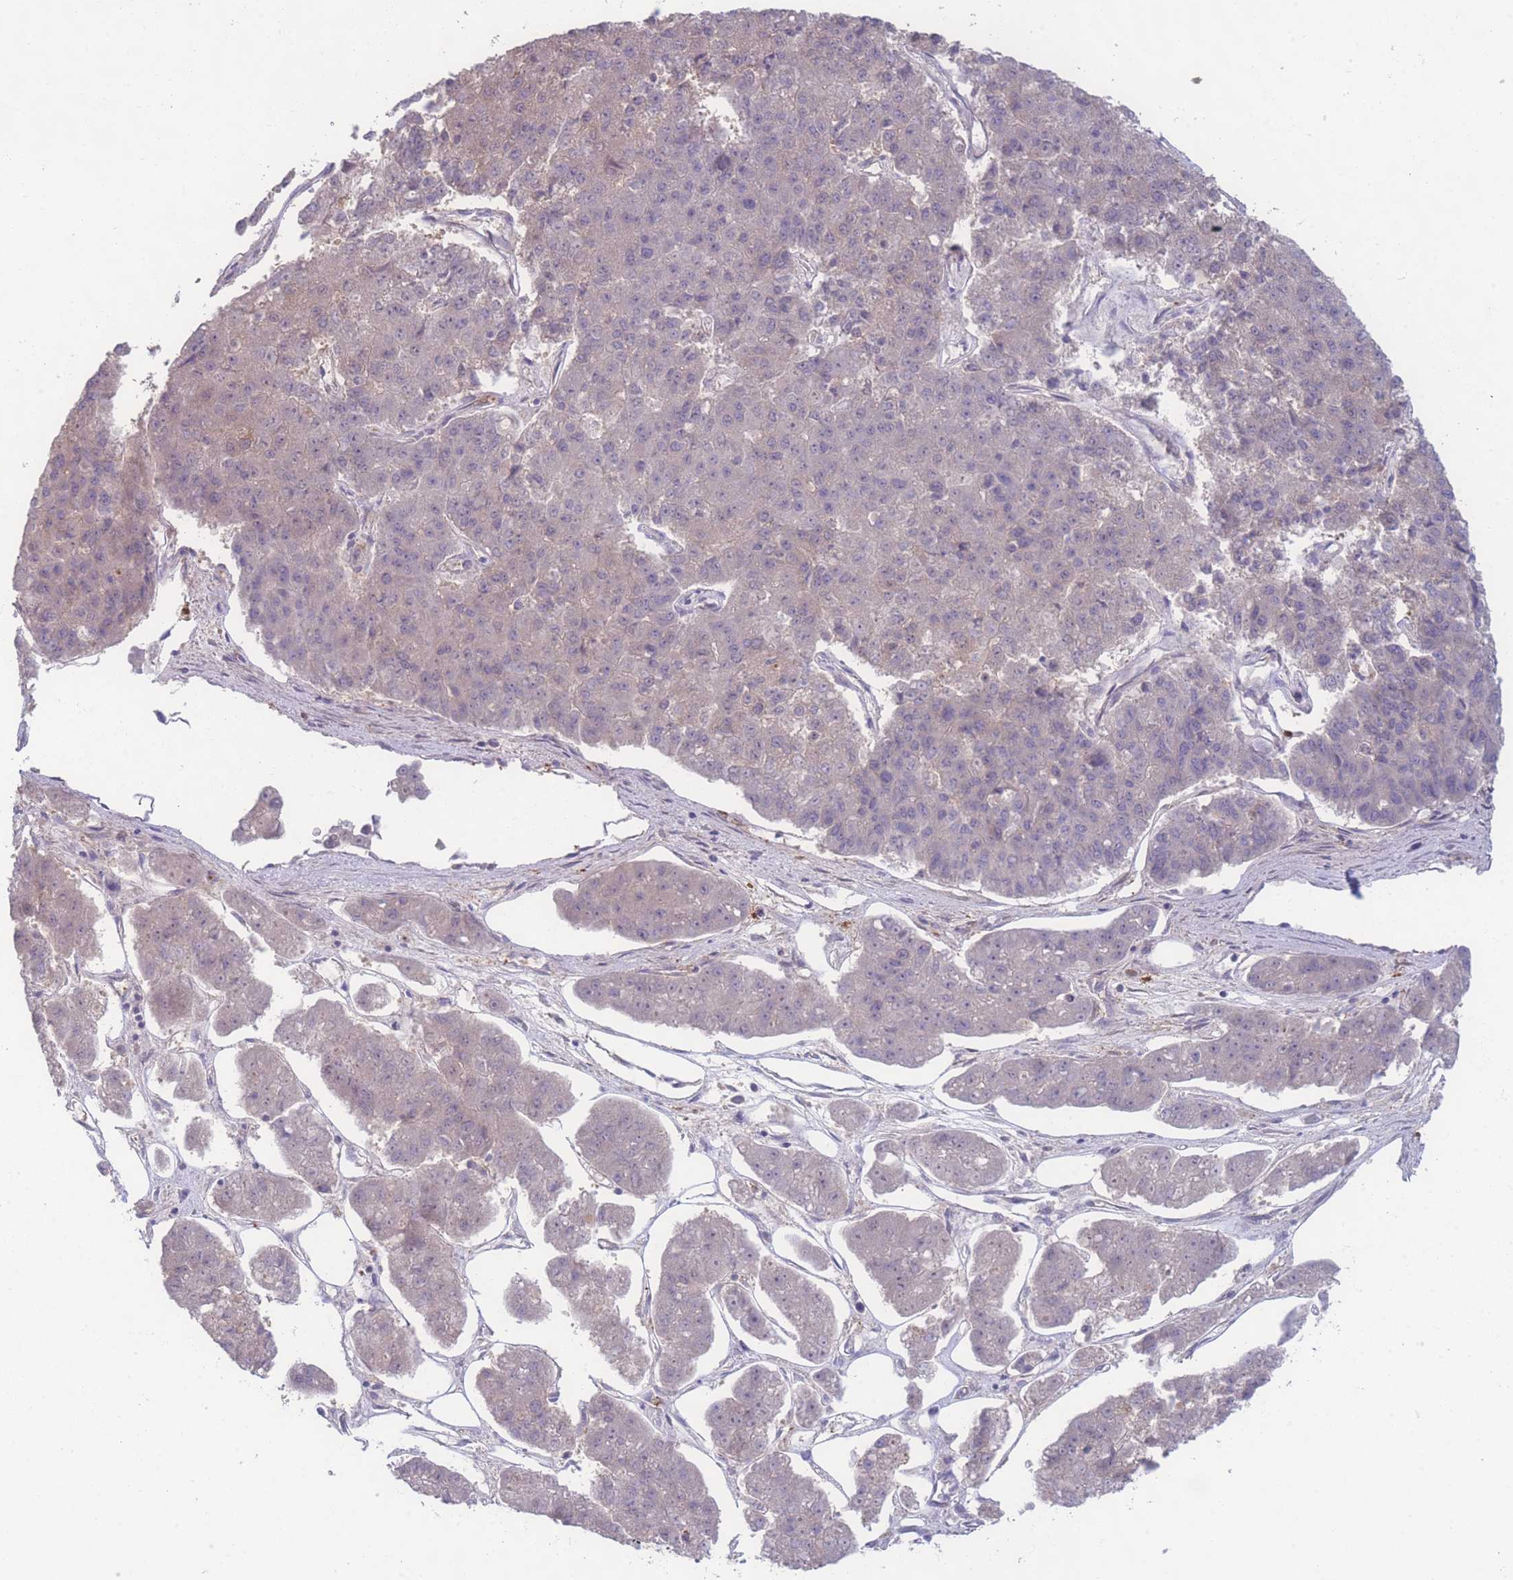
{"staining": {"intensity": "weak", "quantity": "25%-75%", "location": "cytoplasmic/membranous"}, "tissue": "pancreatic cancer", "cell_type": "Tumor cells", "image_type": "cancer", "snomed": [{"axis": "morphology", "description": "Adenocarcinoma, NOS"}, {"axis": "topography", "description": "Pancreas"}], "caption": "Tumor cells show weak cytoplasmic/membranous staining in about 25%-75% of cells in pancreatic adenocarcinoma.", "gene": "STEAP3", "patient": {"sex": "male", "age": 50}}